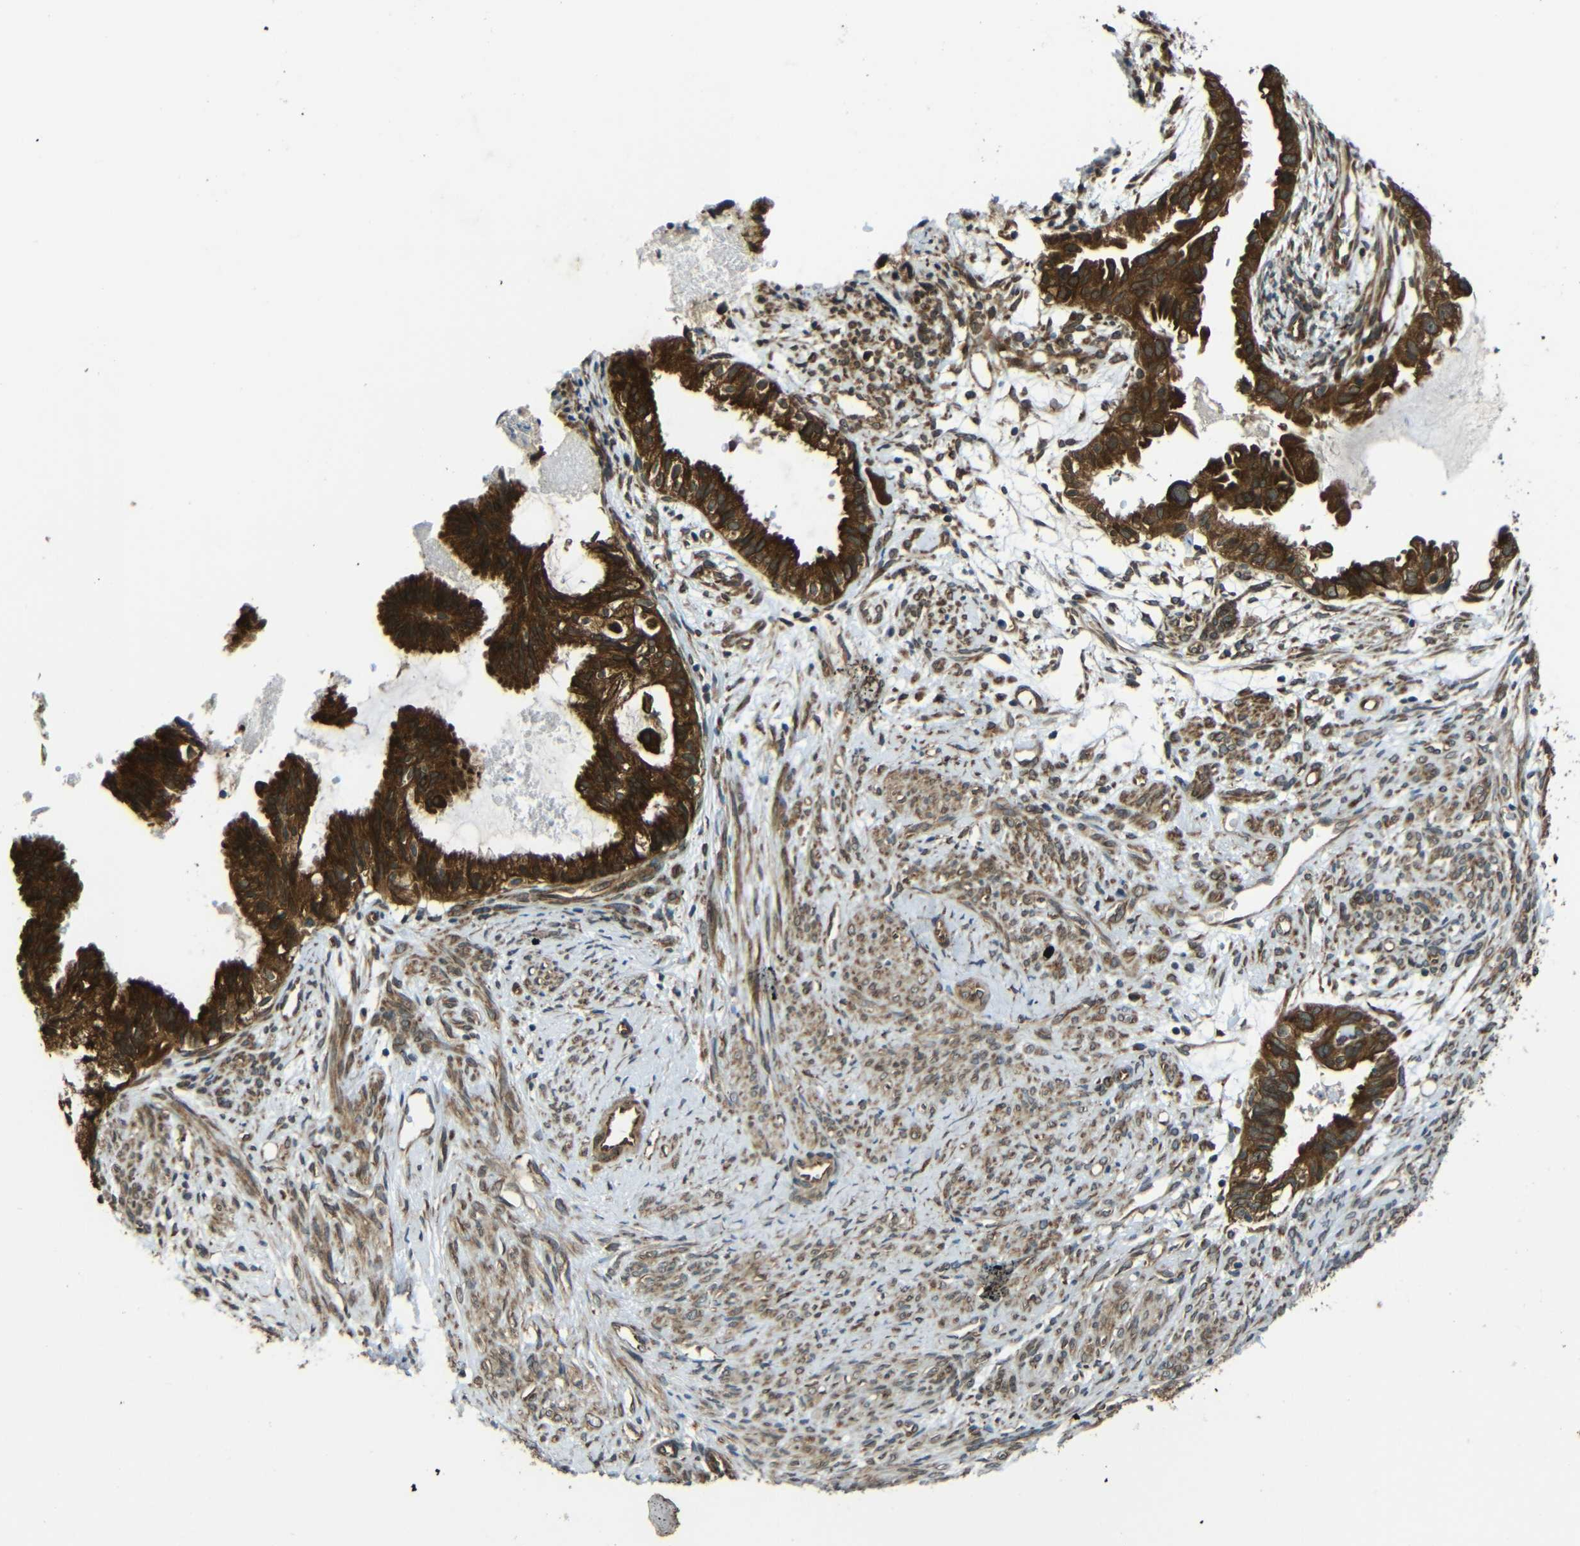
{"staining": {"intensity": "strong", "quantity": ">75%", "location": "cytoplasmic/membranous"}, "tissue": "cervical cancer", "cell_type": "Tumor cells", "image_type": "cancer", "snomed": [{"axis": "morphology", "description": "Normal tissue, NOS"}, {"axis": "morphology", "description": "Adenocarcinoma, NOS"}, {"axis": "topography", "description": "Cervix"}, {"axis": "topography", "description": "Endometrium"}], "caption": "Strong cytoplasmic/membranous staining is seen in about >75% of tumor cells in cervical adenocarcinoma.", "gene": "VAPB", "patient": {"sex": "female", "age": 86}}